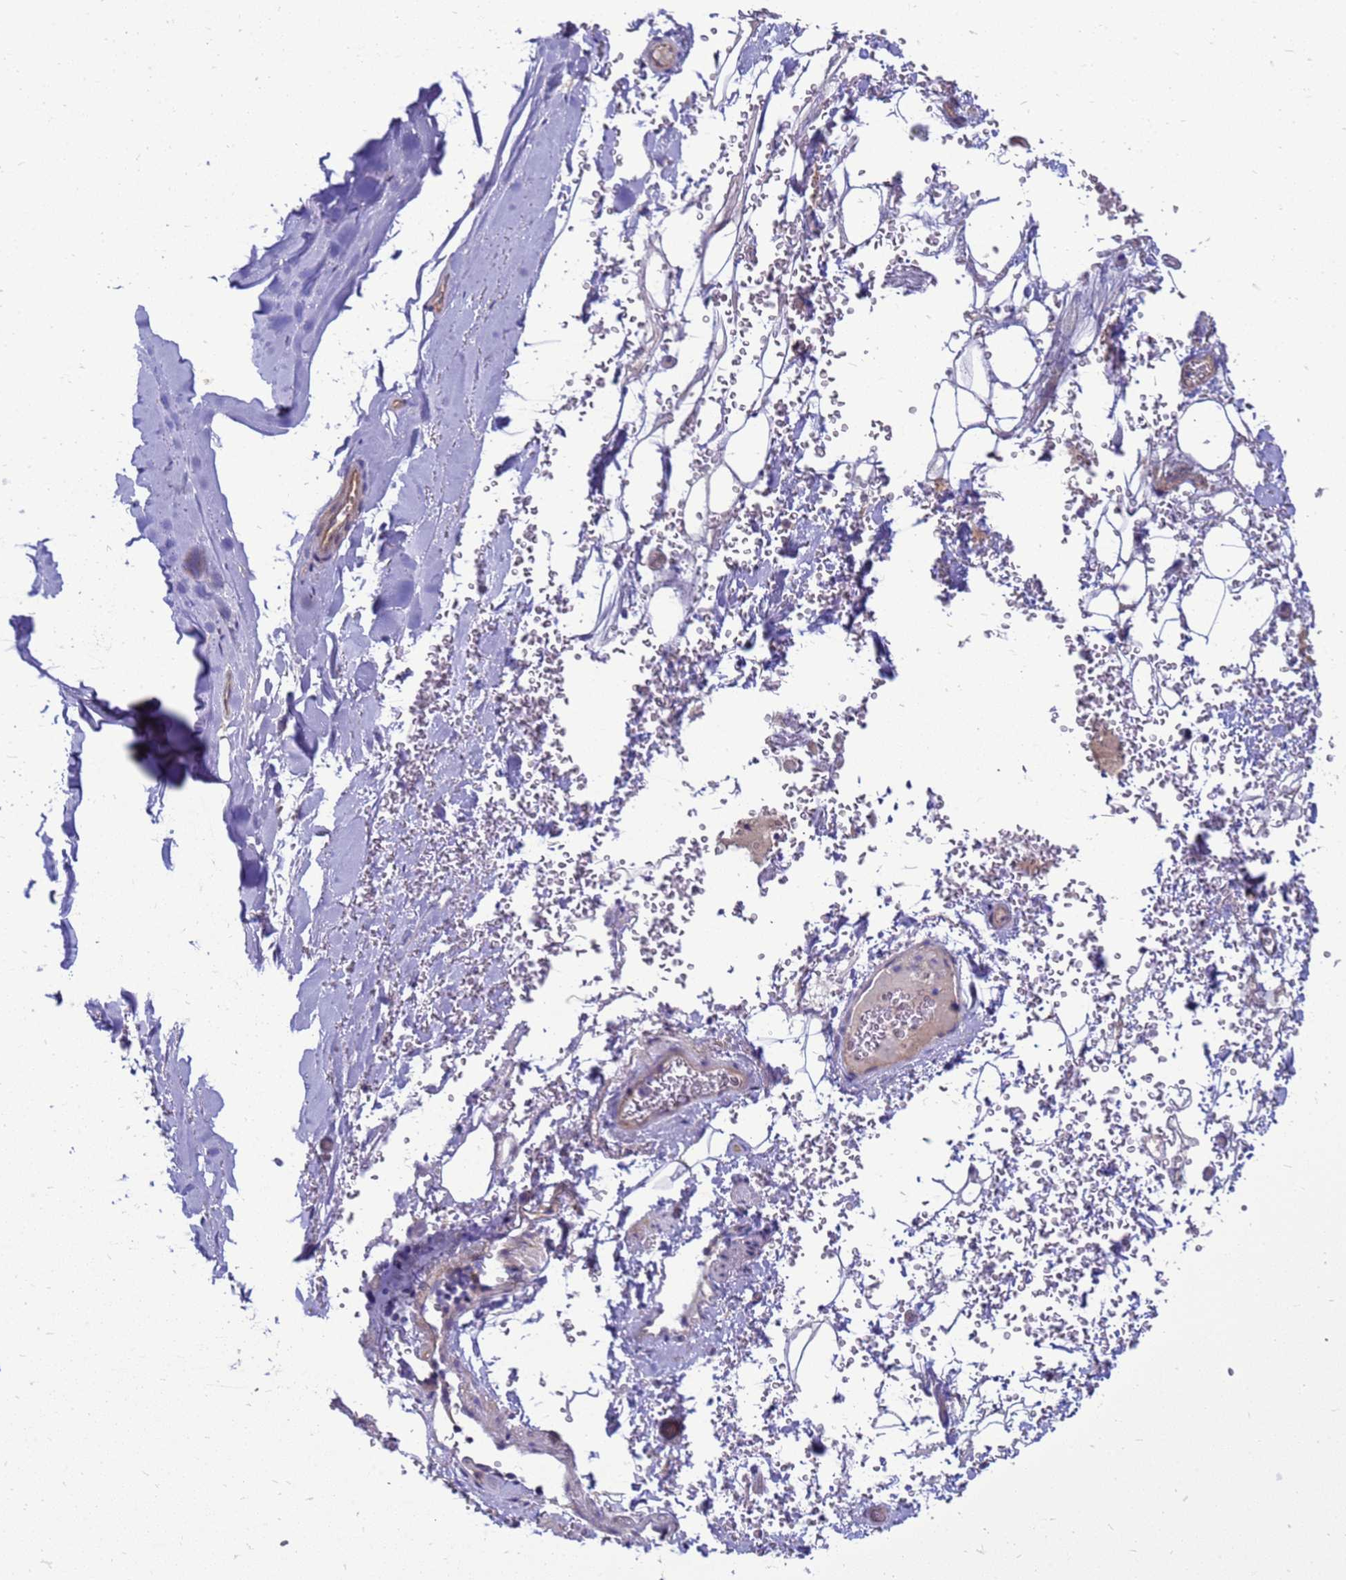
{"staining": {"intensity": "negative", "quantity": "none", "location": "none"}, "tissue": "adipose tissue", "cell_type": "Adipocytes", "image_type": "normal", "snomed": [{"axis": "morphology", "description": "Normal tissue, NOS"}, {"axis": "topography", "description": "Cartilage tissue"}], "caption": "This image is of unremarkable adipose tissue stained with immunohistochemistry to label a protein in brown with the nuclei are counter-stained blue. There is no expression in adipocytes. (DAB (3,3'-diaminobenzidine) IHC with hematoxylin counter stain).", "gene": "ENOPH1", "patient": {"sex": "female", "age": 63}}